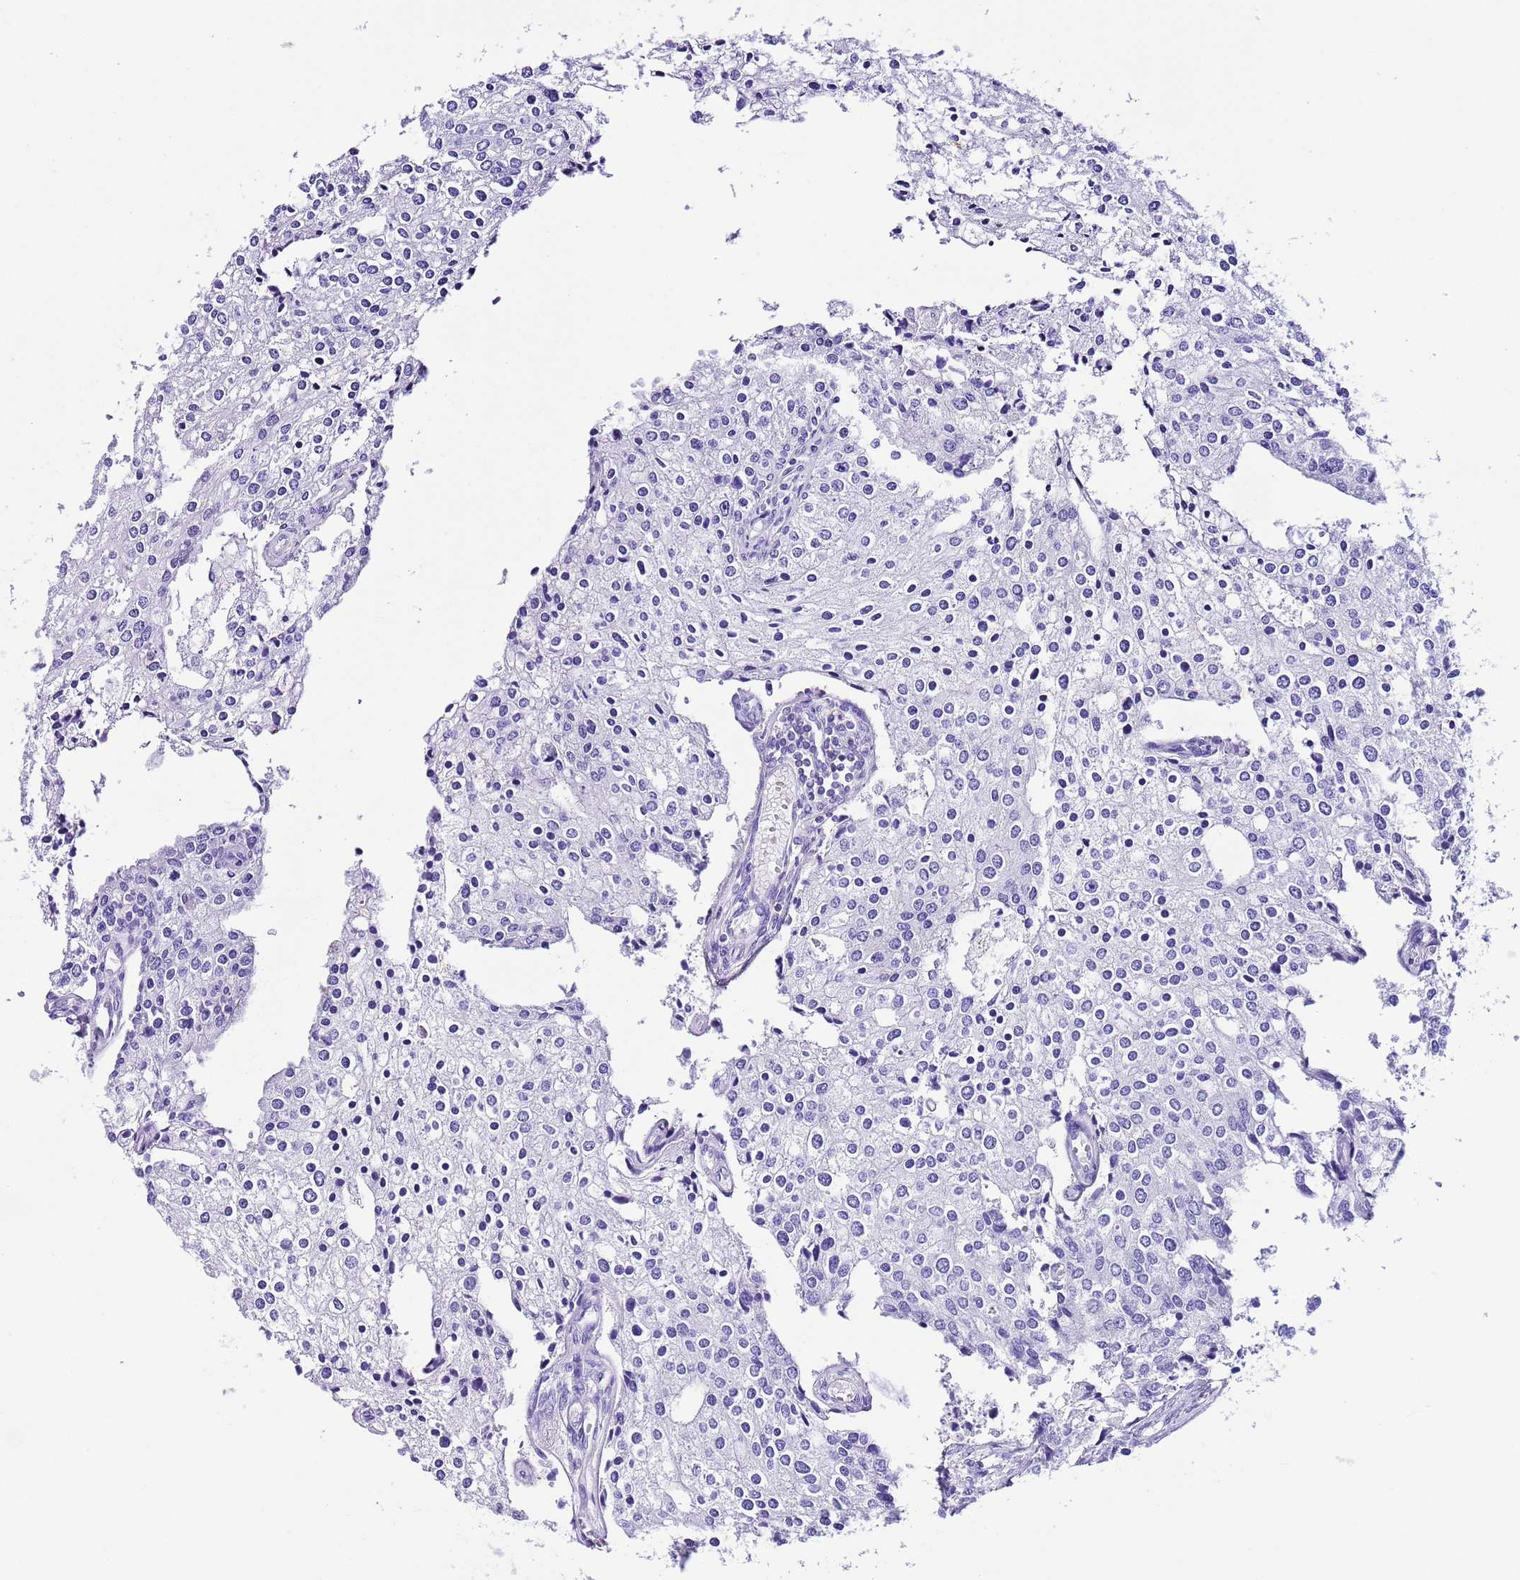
{"staining": {"intensity": "negative", "quantity": "none", "location": "none"}, "tissue": "prostate cancer", "cell_type": "Tumor cells", "image_type": "cancer", "snomed": [{"axis": "morphology", "description": "Adenocarcinoma, High grade"}, {"axis": "topography", "description": "Prostate"}], "caption": "High magnification brightfield microscopy of prostate cancer (high-grade adenocarcinoma) stained with DAB (brown) and counterstained with hematoxylin (blue): tumor cells show no significant positivity.", "gene": "CNN2", "patient": {"sex": "male", "age": 62}}